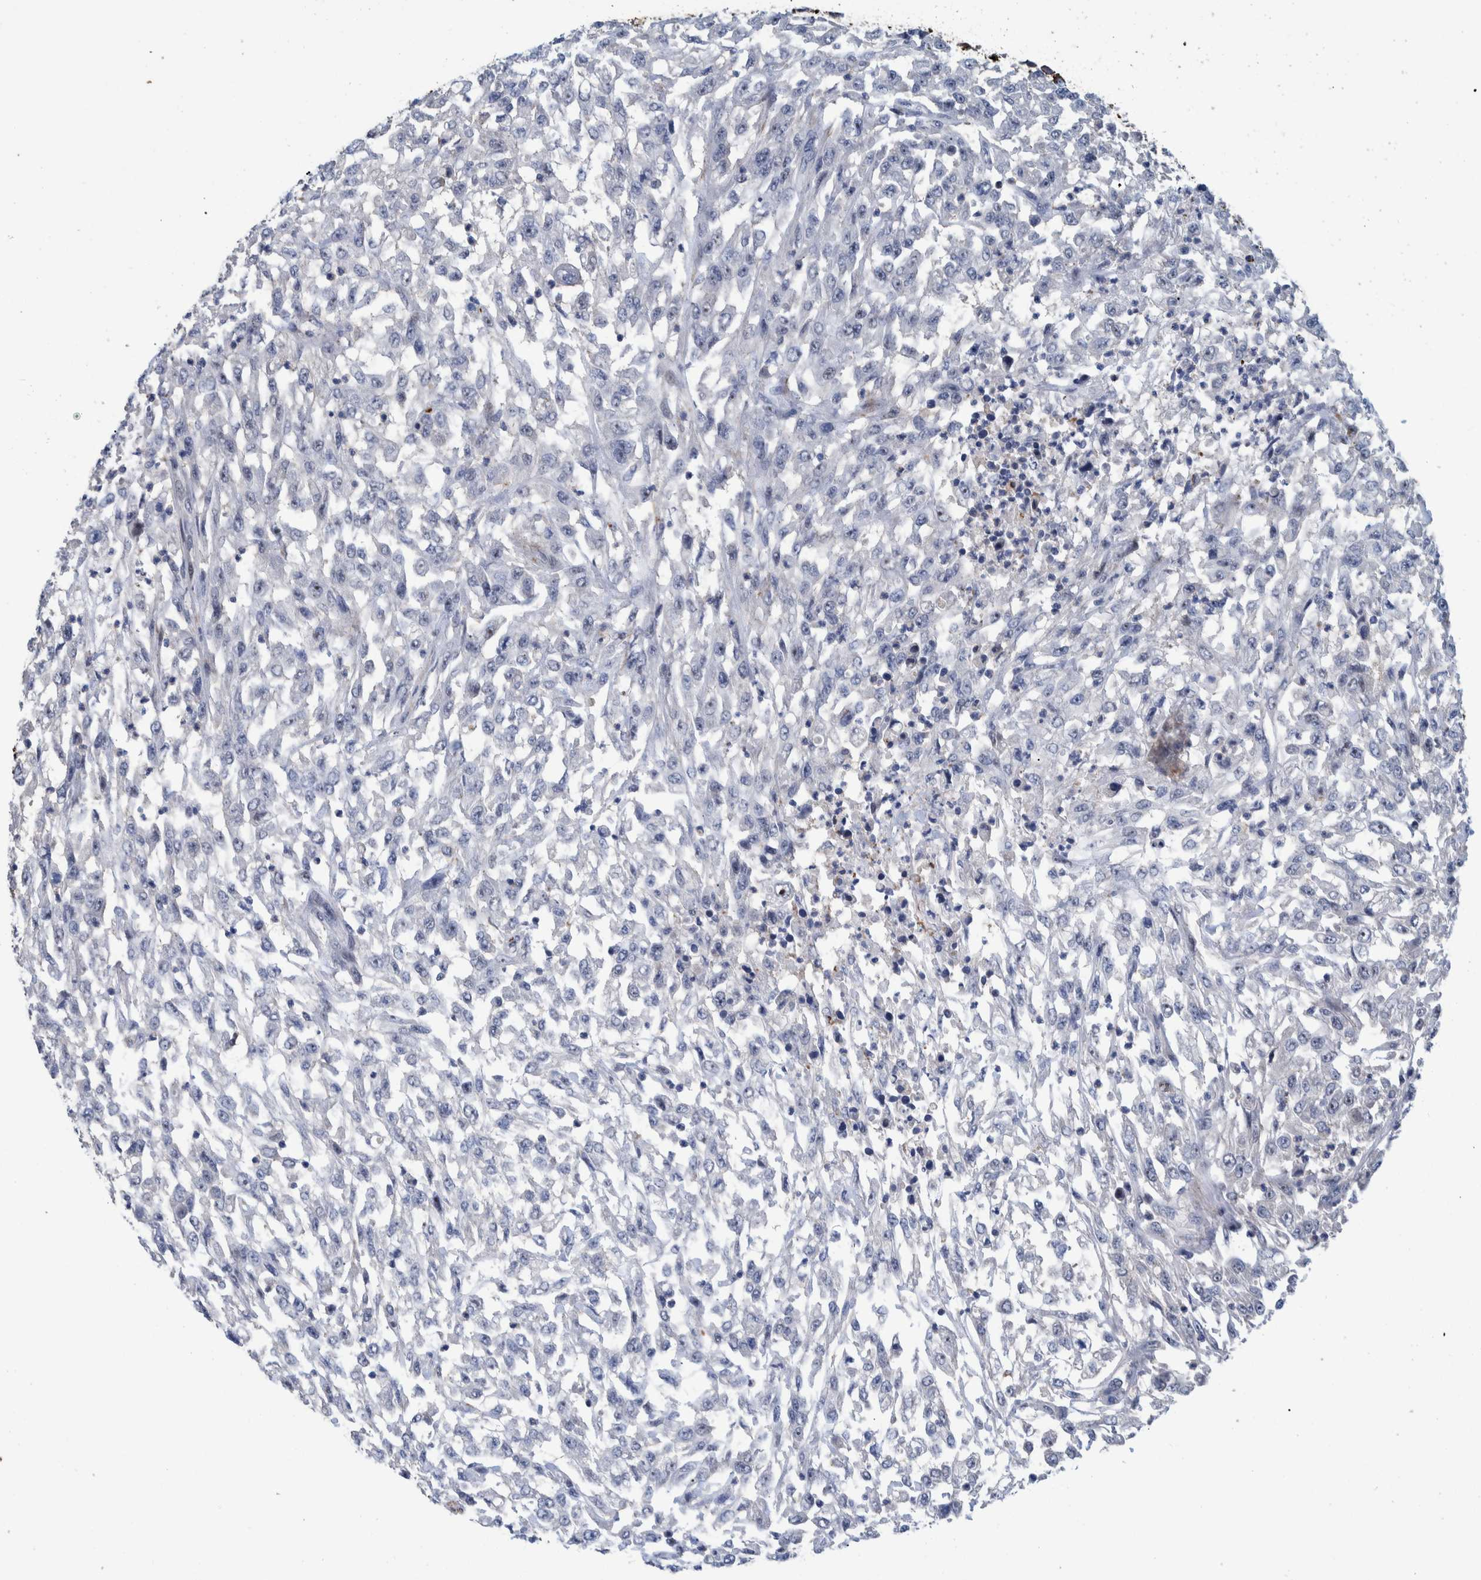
{"staining": {"intensity": "negative", "quantity": "none", "location": "none"}, "tissue": "urothelial cancer", "cell_type": "Tumor cells", "image_type": "cancer", "snomed": [{"axis": "morphology", "description": "Urothelial carcinoma, High grade"}, {"axis": "topography", "description": "Urinary bladder"}], "caption": "Micrograph shows no significant protein positivity in tumor cells of urothelial cancer. The staining is performed using DAB brown chromogen with nuclei counter-stained in using hematoxylin.", "gene": "MKS1", "patient": {"sex": "male", "age": 46}}